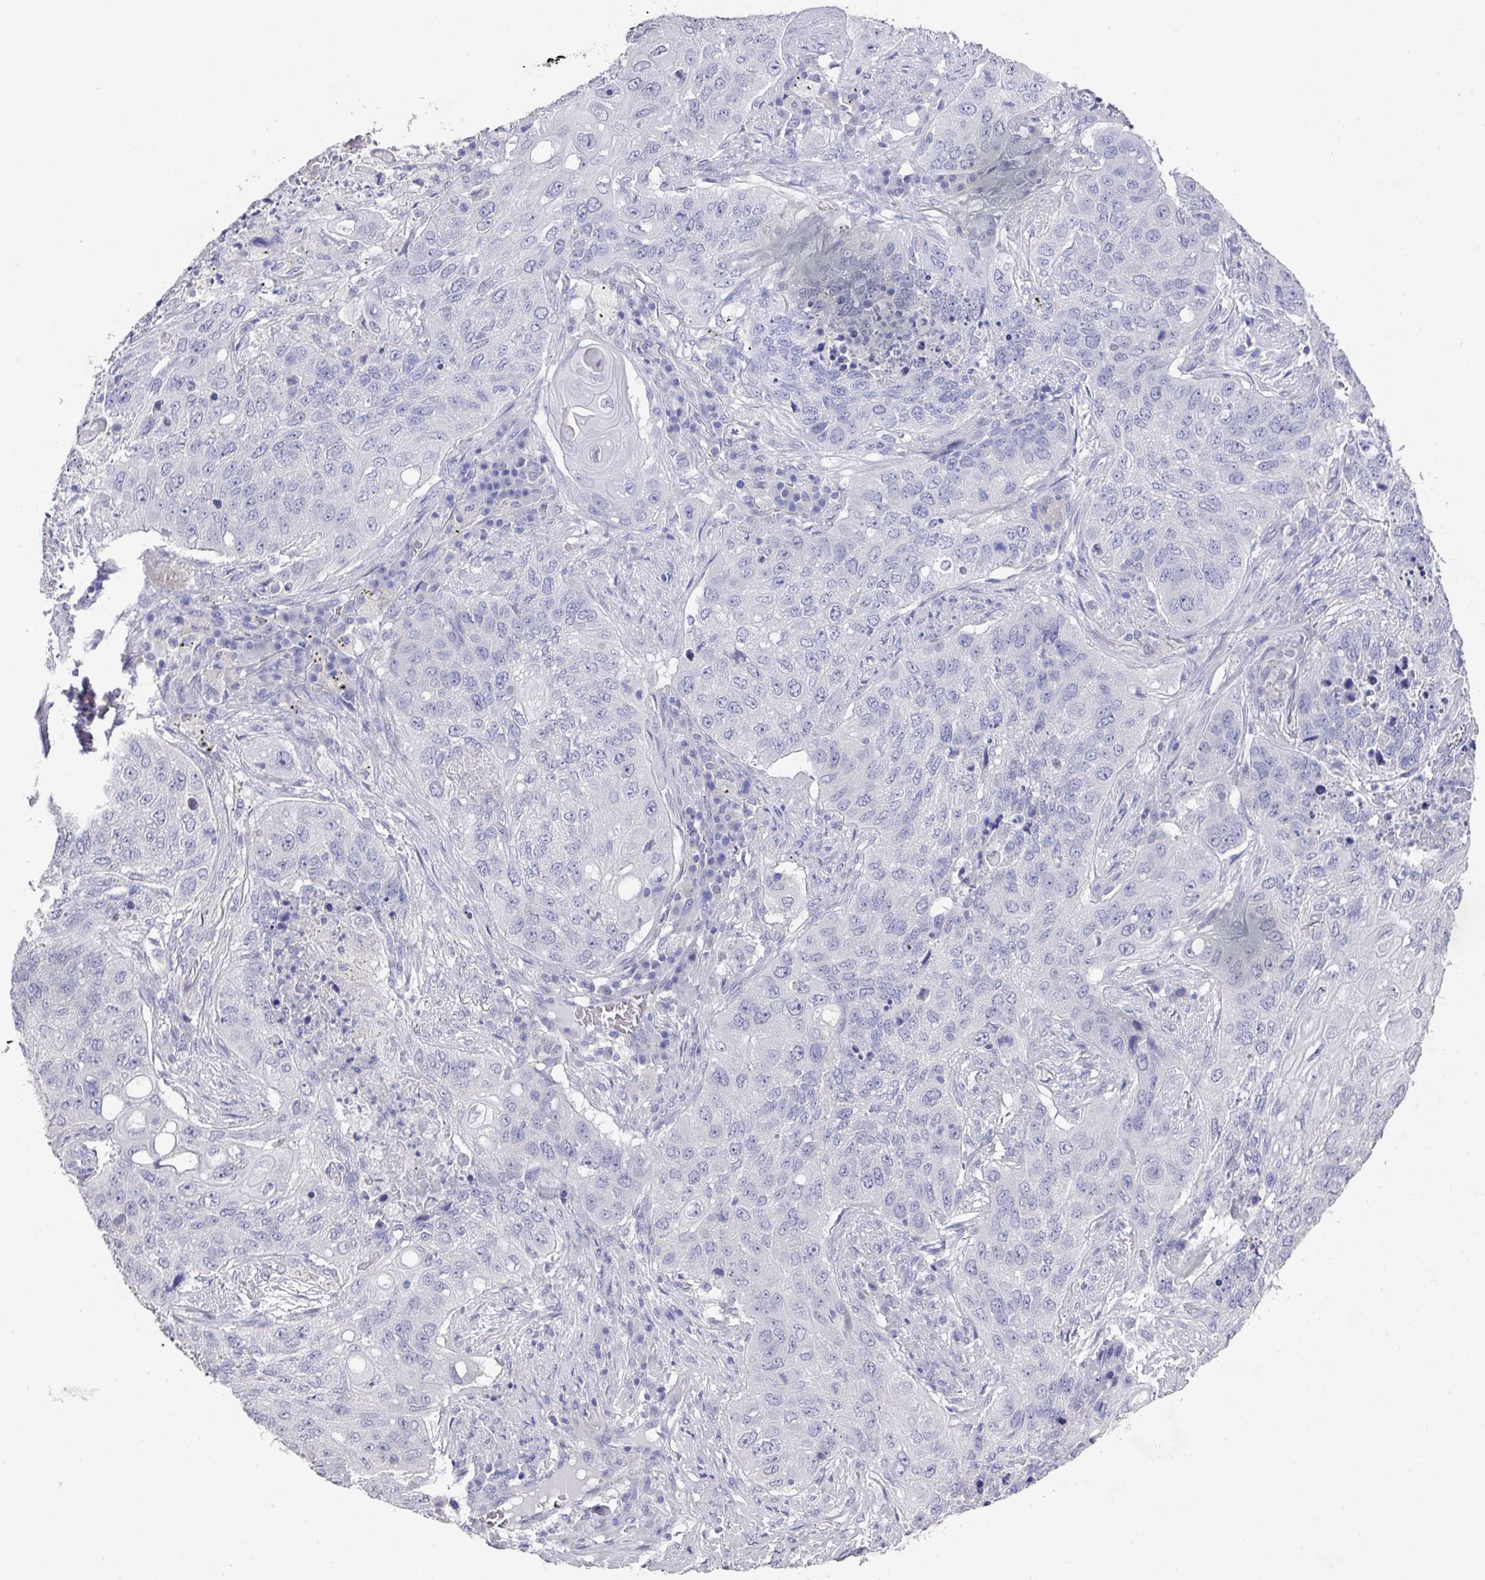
{"staining": {"intensity": "negative", "quantity": "none", "location": "none"}, "tissue": "lung cancer", "cell_type": "Tumor cells", "image_type": "cancer", "snomed": [{"axis": "morphology", "description": "Squamous cell carcinoma, NOS"}, {"axis": "topography", "description": "Lung"}], "caption": "A photomicrograph of human lung squamous cell carcinoma is negative for staining in tumor cells.", "gene": "DAZL", "patient": {"sex": "female", "age": 63}}